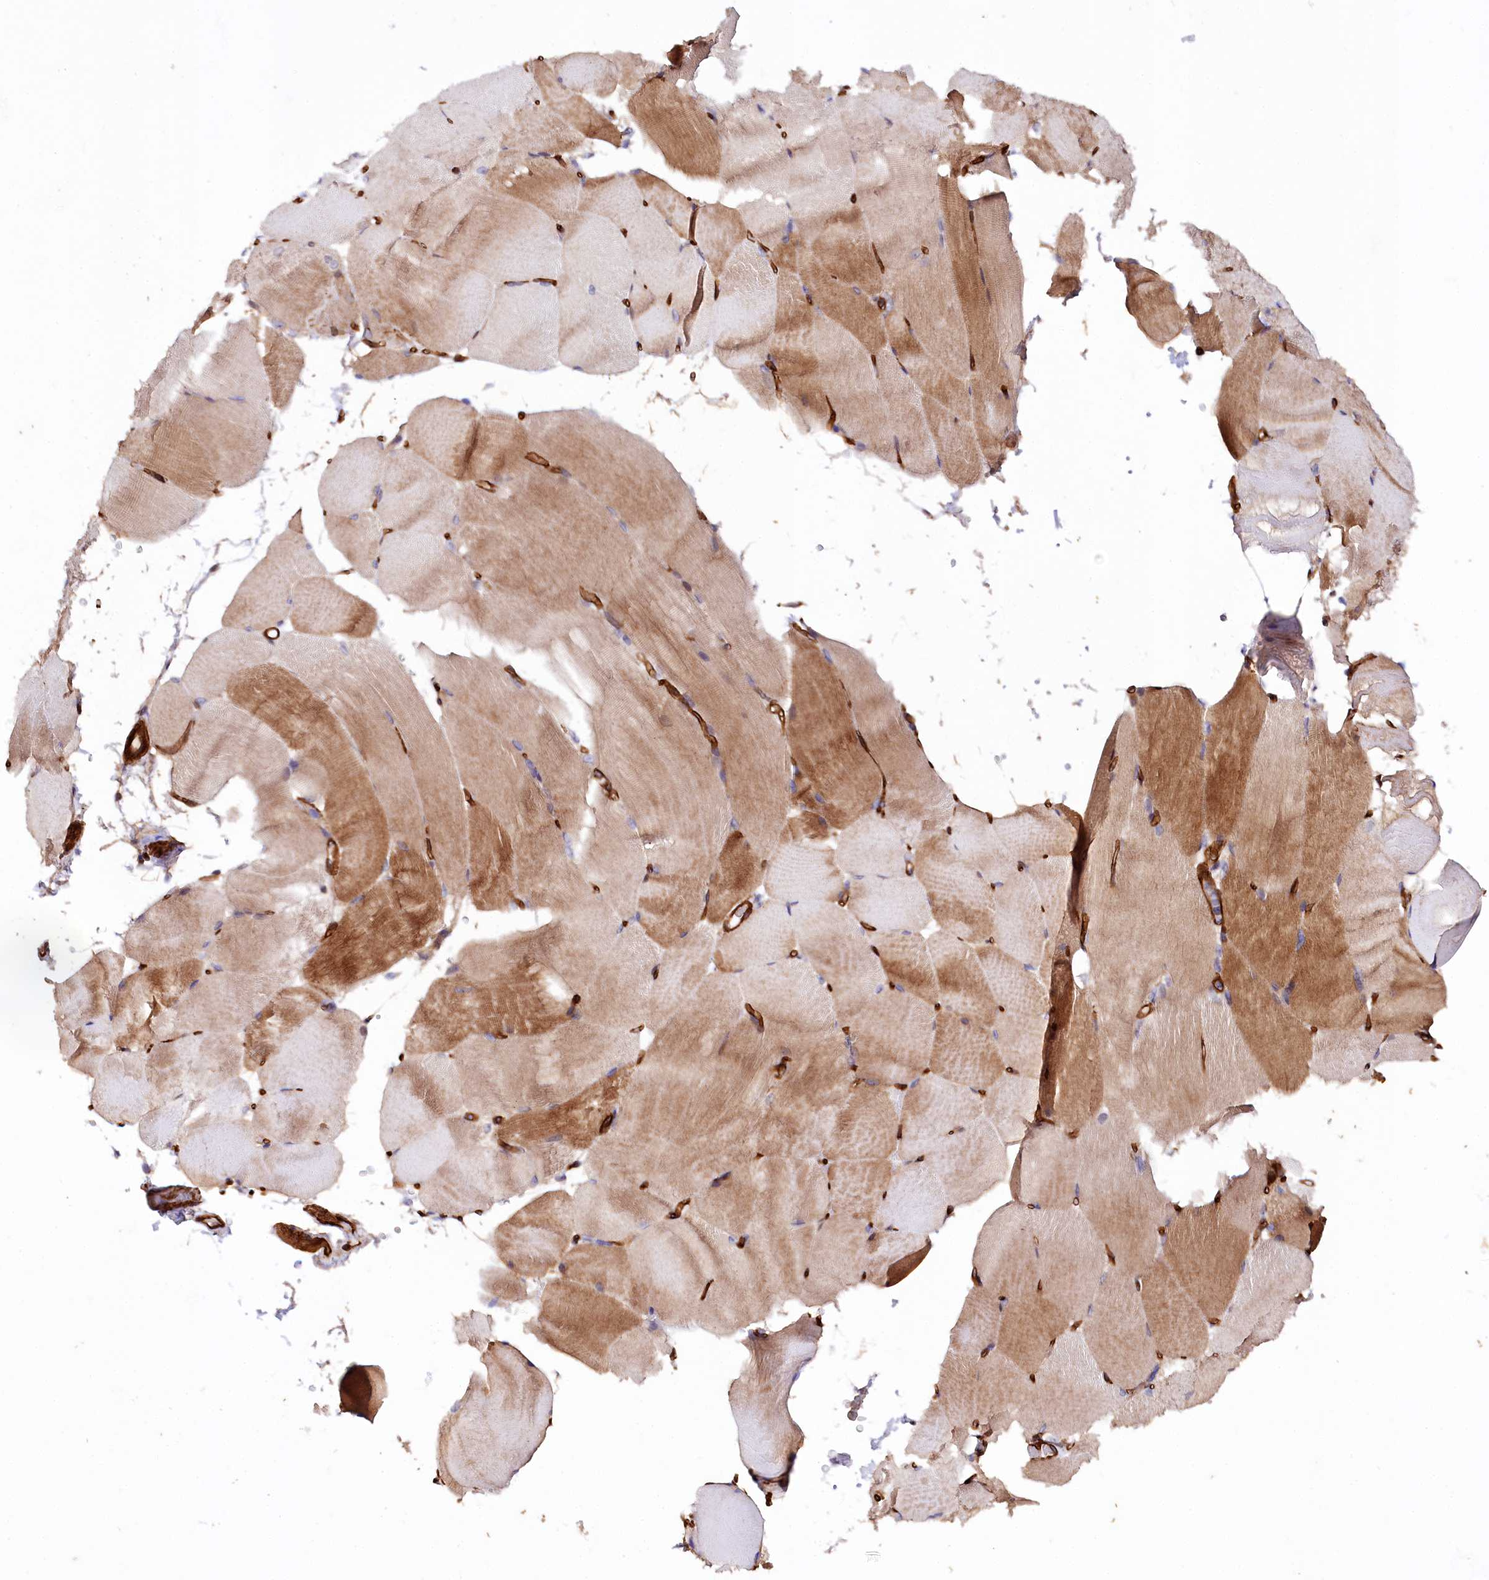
{"staining": {"intensity": "moderate", "quantity": ">75%", "location": "cytoplasmic/membranous"}, "tissue": "skeletal muscle", "cell_type": "Myocytes", "image_type": "normal", "snomed": [{"axis": "morphology", "description": "Normal tissue, NOS"}, {"axis": "topography", "description": "Skeletal muscle"}, {"axis": "topography", "description": "Parathyroid gland"}], "caption": "This image displays immunohistochemistry (IHC) staining of unremarkable skeletal muscle, with medium moderate cytoplasmic/membranous staining in approximately >75% of myocytes.", "gene": "SPATS2", "patient": {"sex": "female", "age": 37}}